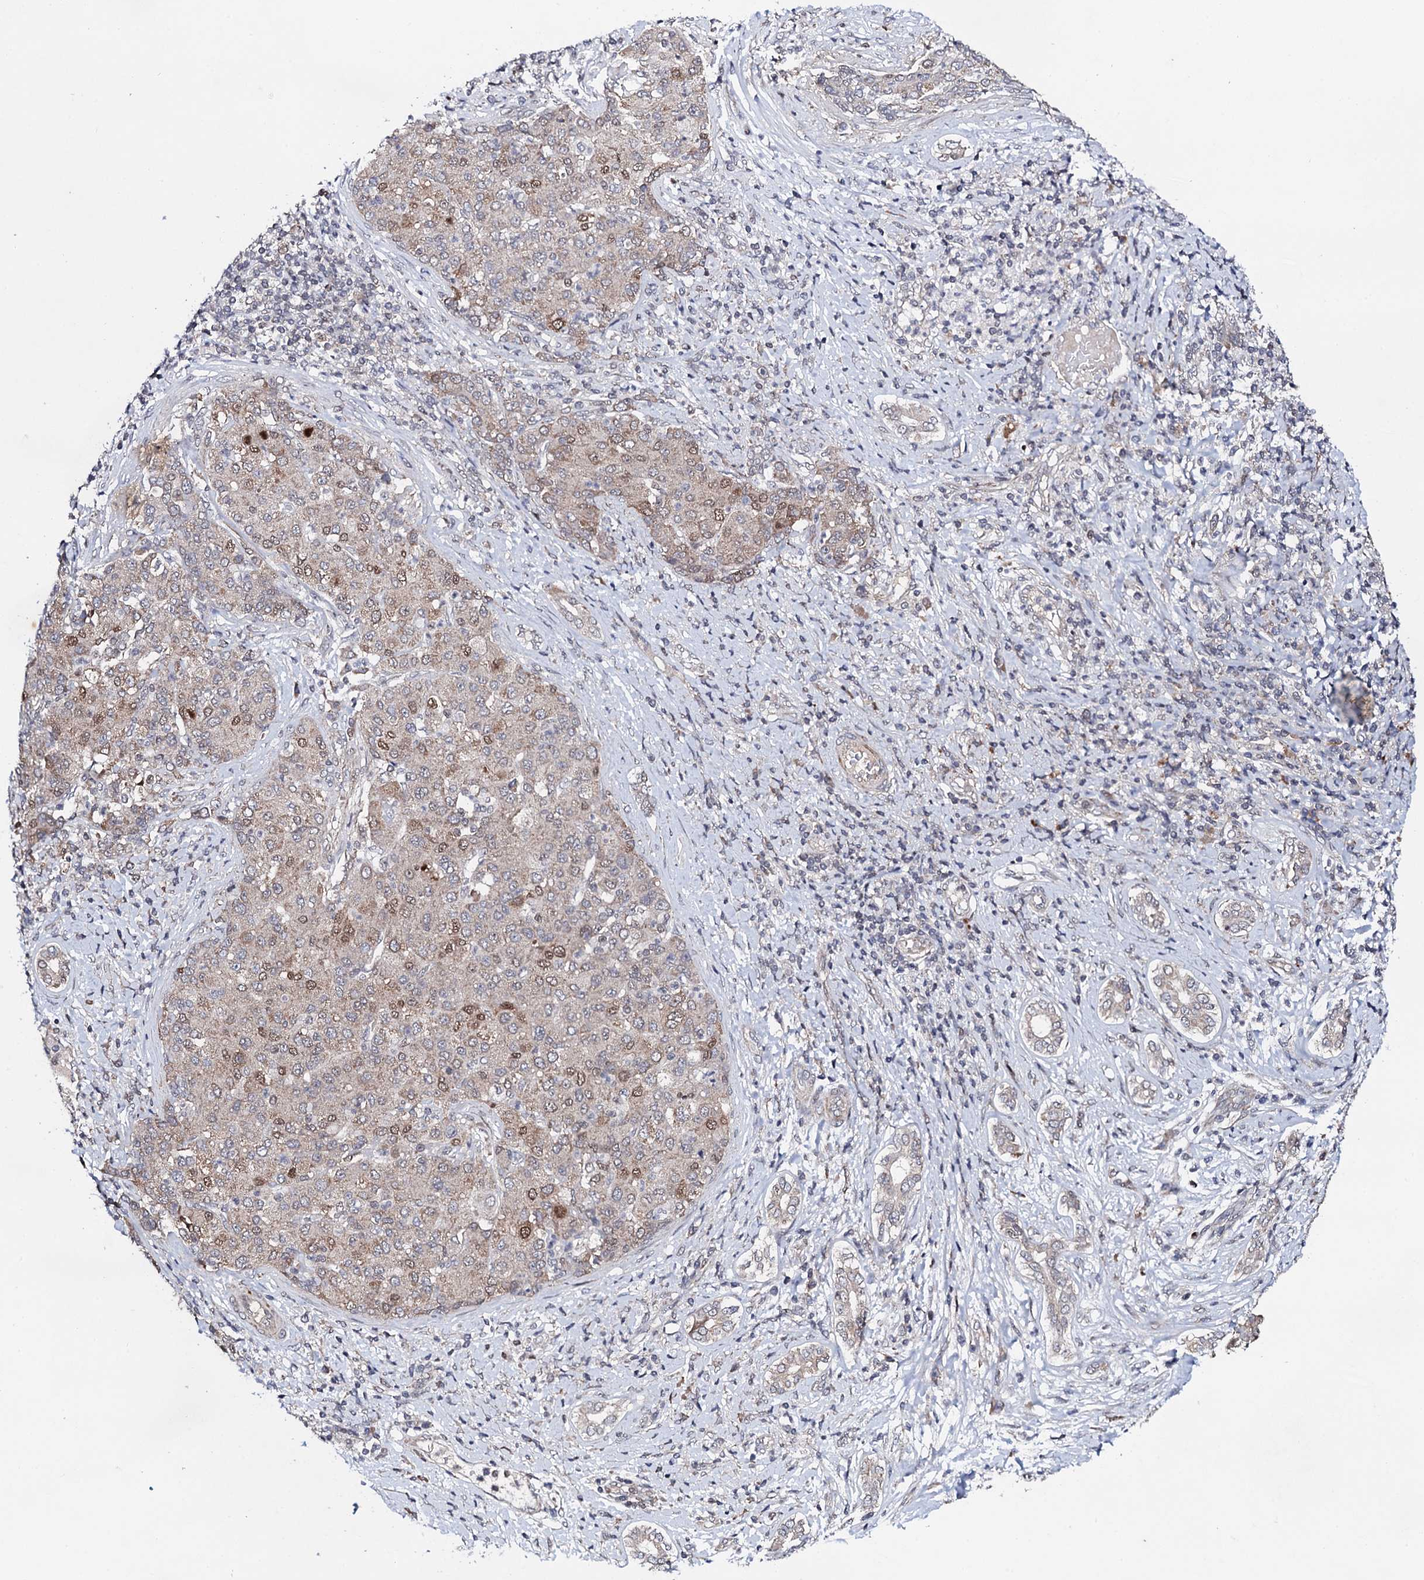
{"staining": {"intensity": "moderate", "quantity": "<25%", "location": "cytoplasmic/membranous,nuclear"}, "tissue": "liver cancer", "cell_type": "Tumor cells", "image_type": "cancer", "snomed": [{"axis": "morphology", "description": "Carcinoma, Hepatocellular, NOS"}, {"axis": "topography", "description": "Liver"}], "caption": "The immunohistochemical stain shows moderate cytoplasmic/membranous and nuclear staining in tumor cells of liver hepatocellular carcinoma tissue. The protein of interest is stained brown, and the nuclei are stained in blue (DAB IHC with brightfield microscopy, high magnification).", "gene": "FAM111A", "patient": {"sex": "male", "age": 65}}